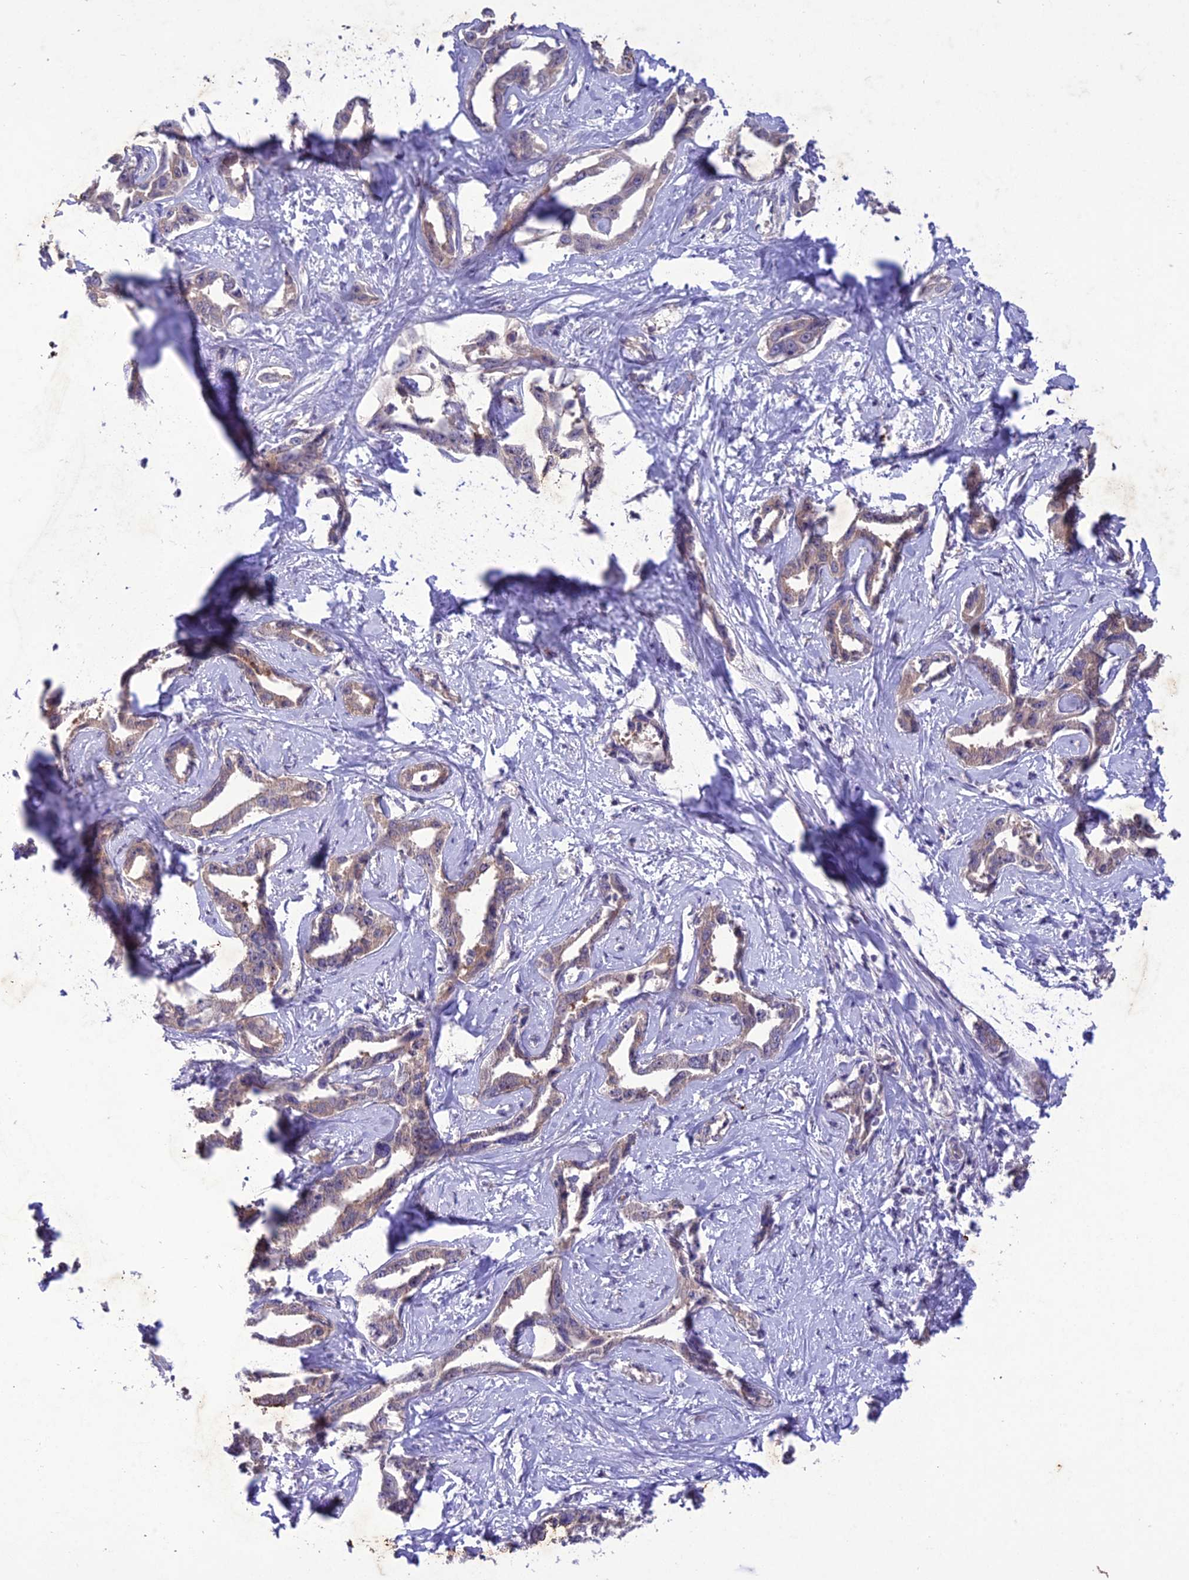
{"staining": {"intensity": "weak", "quantity": ">75%", "location": "cytoplasmic/membranous"}, "tissue": "liver cancer", "cell_type": "Tumor cells", "image_type": "cancer", "snomed": [{"axis": "morphology", "description": "Cholangiocarcinoma"}, {"axis": "topography", "description": "Liver"}], "caption": "Protein expression analysis of liver cancer displays weak cytoplasmic/membranous positivity in about >75% of tumor cells.", "gene": "ANKRD52", "patient": {"sex": "male", "age": 59}}